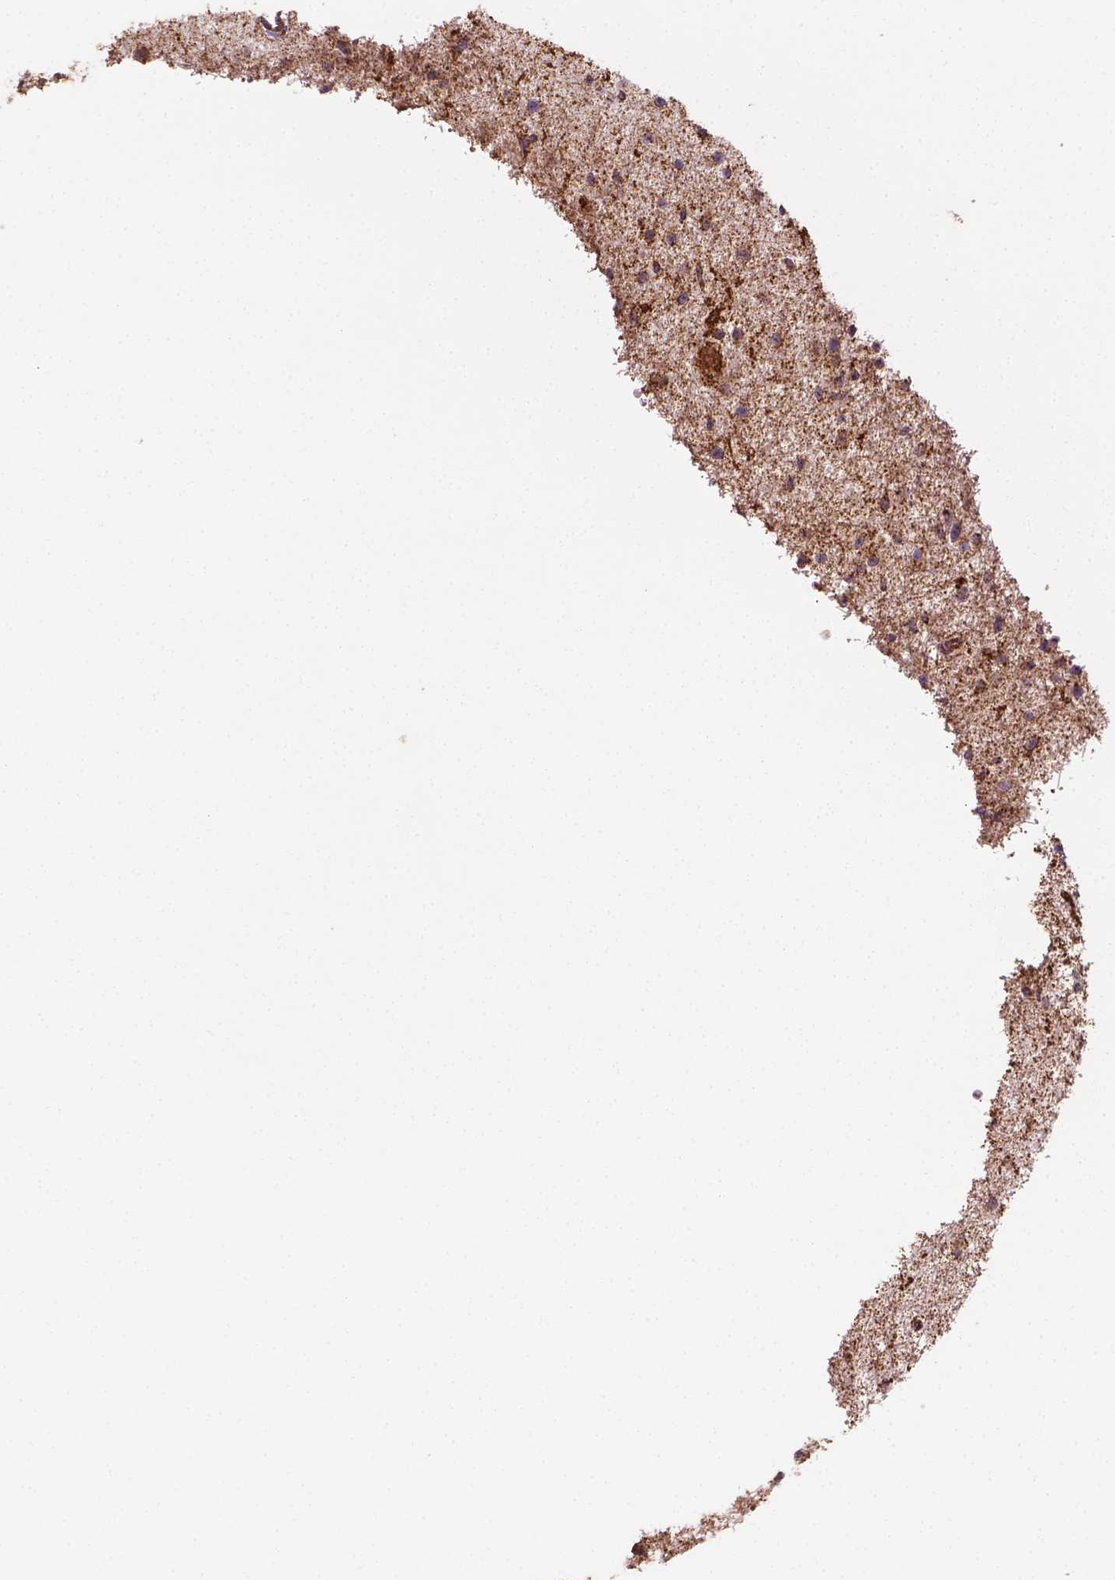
{"staining": {"intensity": "moderate", "quantity": ">75%", "location": "cytoplasmic/membranous"}, "tissue": "glioma", "cell_type": "Tumor cells", "image_type": "cancer", "snomed": [{"axis": "morphology", "description": "Glioma, malignant, High grade"}, {"axis": "topography", "description": "Brain"}], "caption": "The image displays a brown stain indicating the presence of a protein in the cytoplasmic/membranous of tumor cells in glioma.", "gene": "HS3ST3A1", "patient": {"sex": "male", "age": 54}}